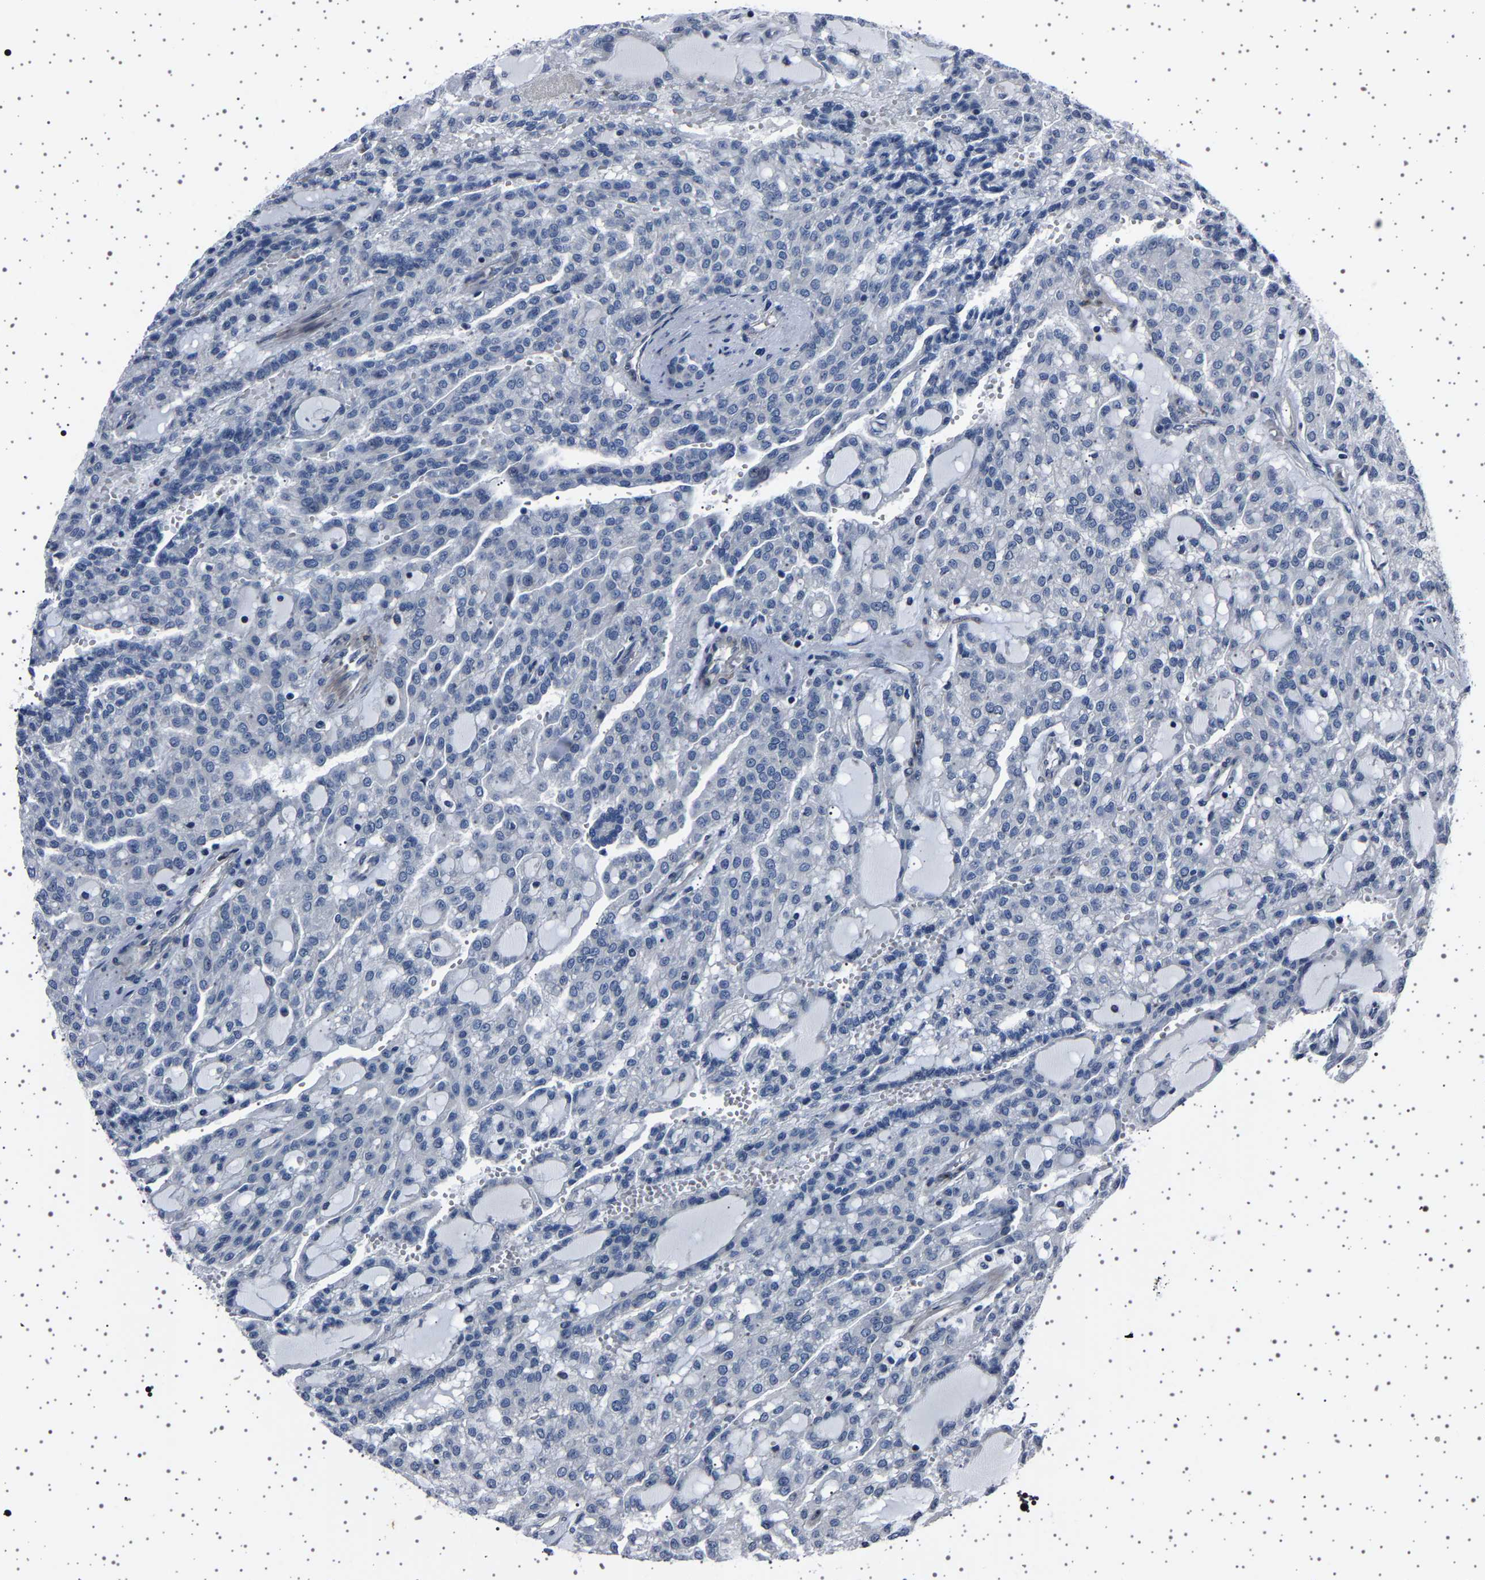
{"staining": {"intensity": "negative", "quantity": "none", "location": "none"}, "tissue": "renal cancer", "cell_type": "Tumor cells", "image_type": "cancer", "snomed": [{"axis": "morphology", "description": "Adenocarcinoma, NOS"}, {"axis": "topography", "description": "Kidney"}], "caption": "This is an immunohistochemistry image of renal cancer (adenocarcinoma). There is no positivity in tumor cells.", "gene": "PAK5", "patient": {"sex": "male", "age": 63}}